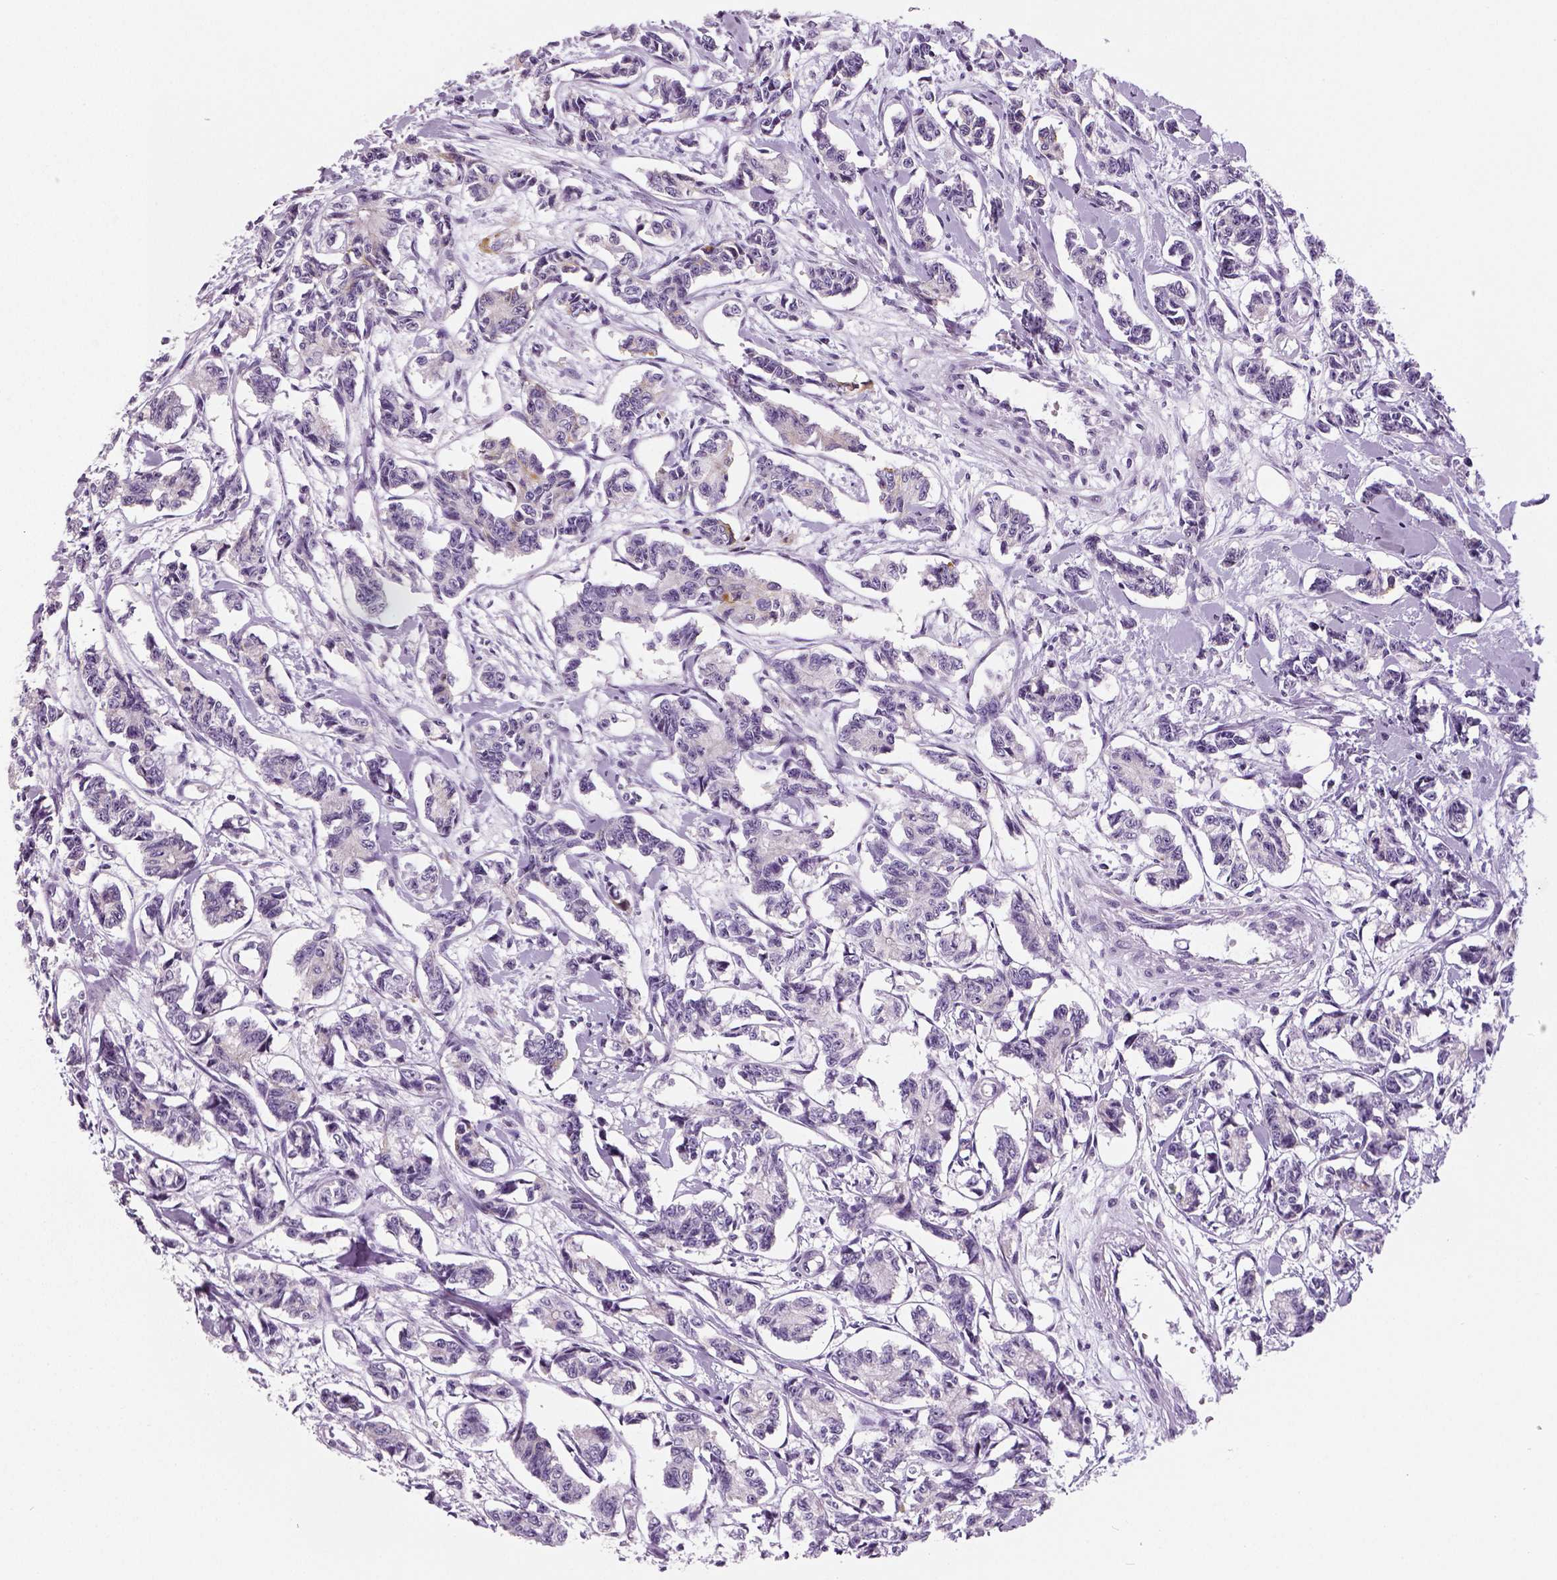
{"staining": {"intensity": "negative", "quantity": "none", "location": "none"}, "tissue": "carcinoid", "cell_type": "Tumor cells", "image_type": "cancer", "snomed": [{"axis": "morphology", "description": "Carcinoid, malignant, NOS"}, {"axis": "topography", "description": "Kidney"}], "caption": "Protein analysis of carcinoid exhibits no significant expression in tumor cells. Brightfield microscopy of IHC stained with DAB (brown) and hematoxylin (blue), captured at high magnification.", "gene": "TSPAN7", "patient": {"sex": "female", "age": 41}}